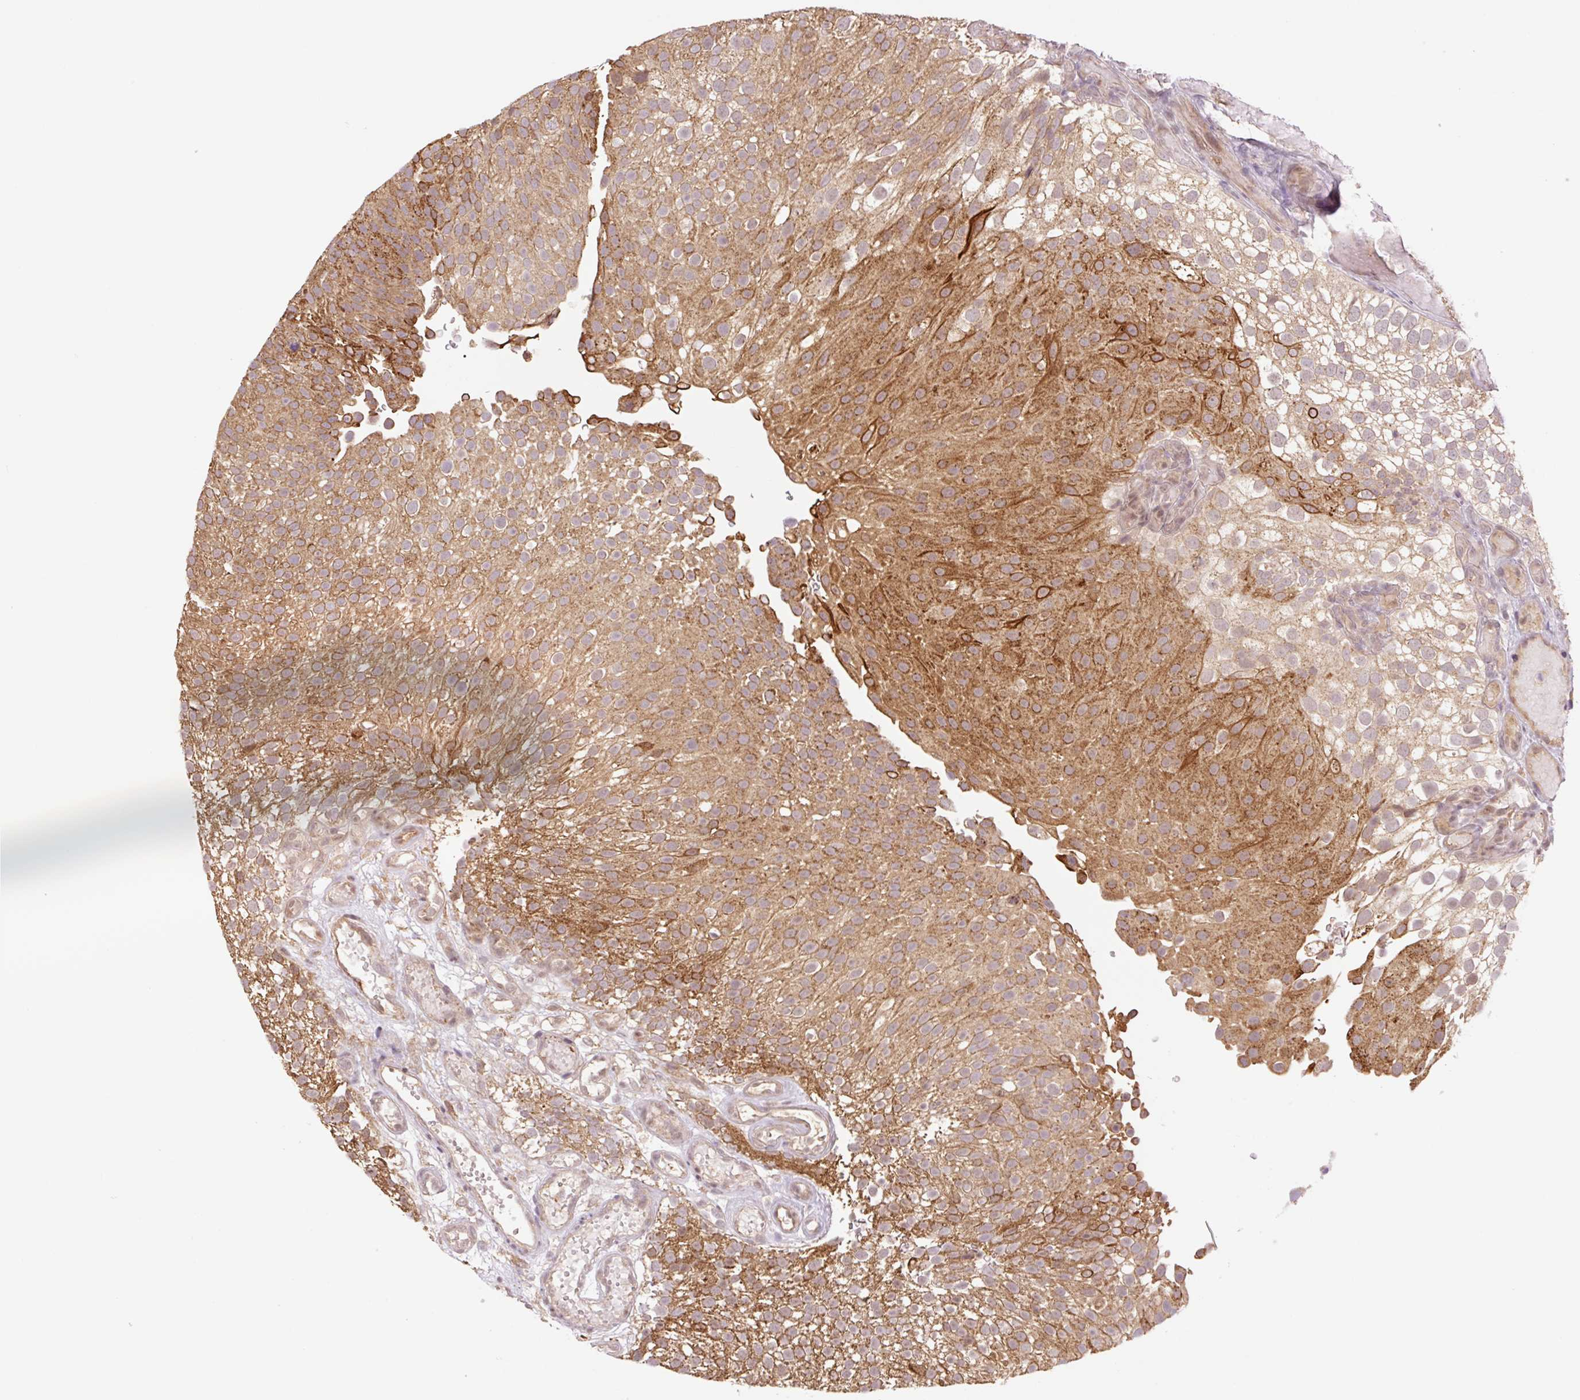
{"staining": {"intensity": "moderate", "quantity": ">75%", "location": "cytoplasmic/membranous"}, "tissue": "urothelial cancer", "cell_type": "Tumor cells", "image_type": "cancer", "snomed": [{"axis": "morphology", "description": "Urothelial carcinoma, Low grade"}, {"axis": "topography", "description": "Urinary bladder"}], "caption": "A high-resolution micrograph shows immunohistochemistry (IHC) staining of urothelial cancer, which reveals moderate cytoplasmic/membranous staining in about >75% of tumor cells. The staining is performed using DAB brown chromogen to label protein expression. The nuclei are counter-stained blue using hematoxylin.", "gene": "YJU2B", "patient": {"sex": "male", "age": 78}}